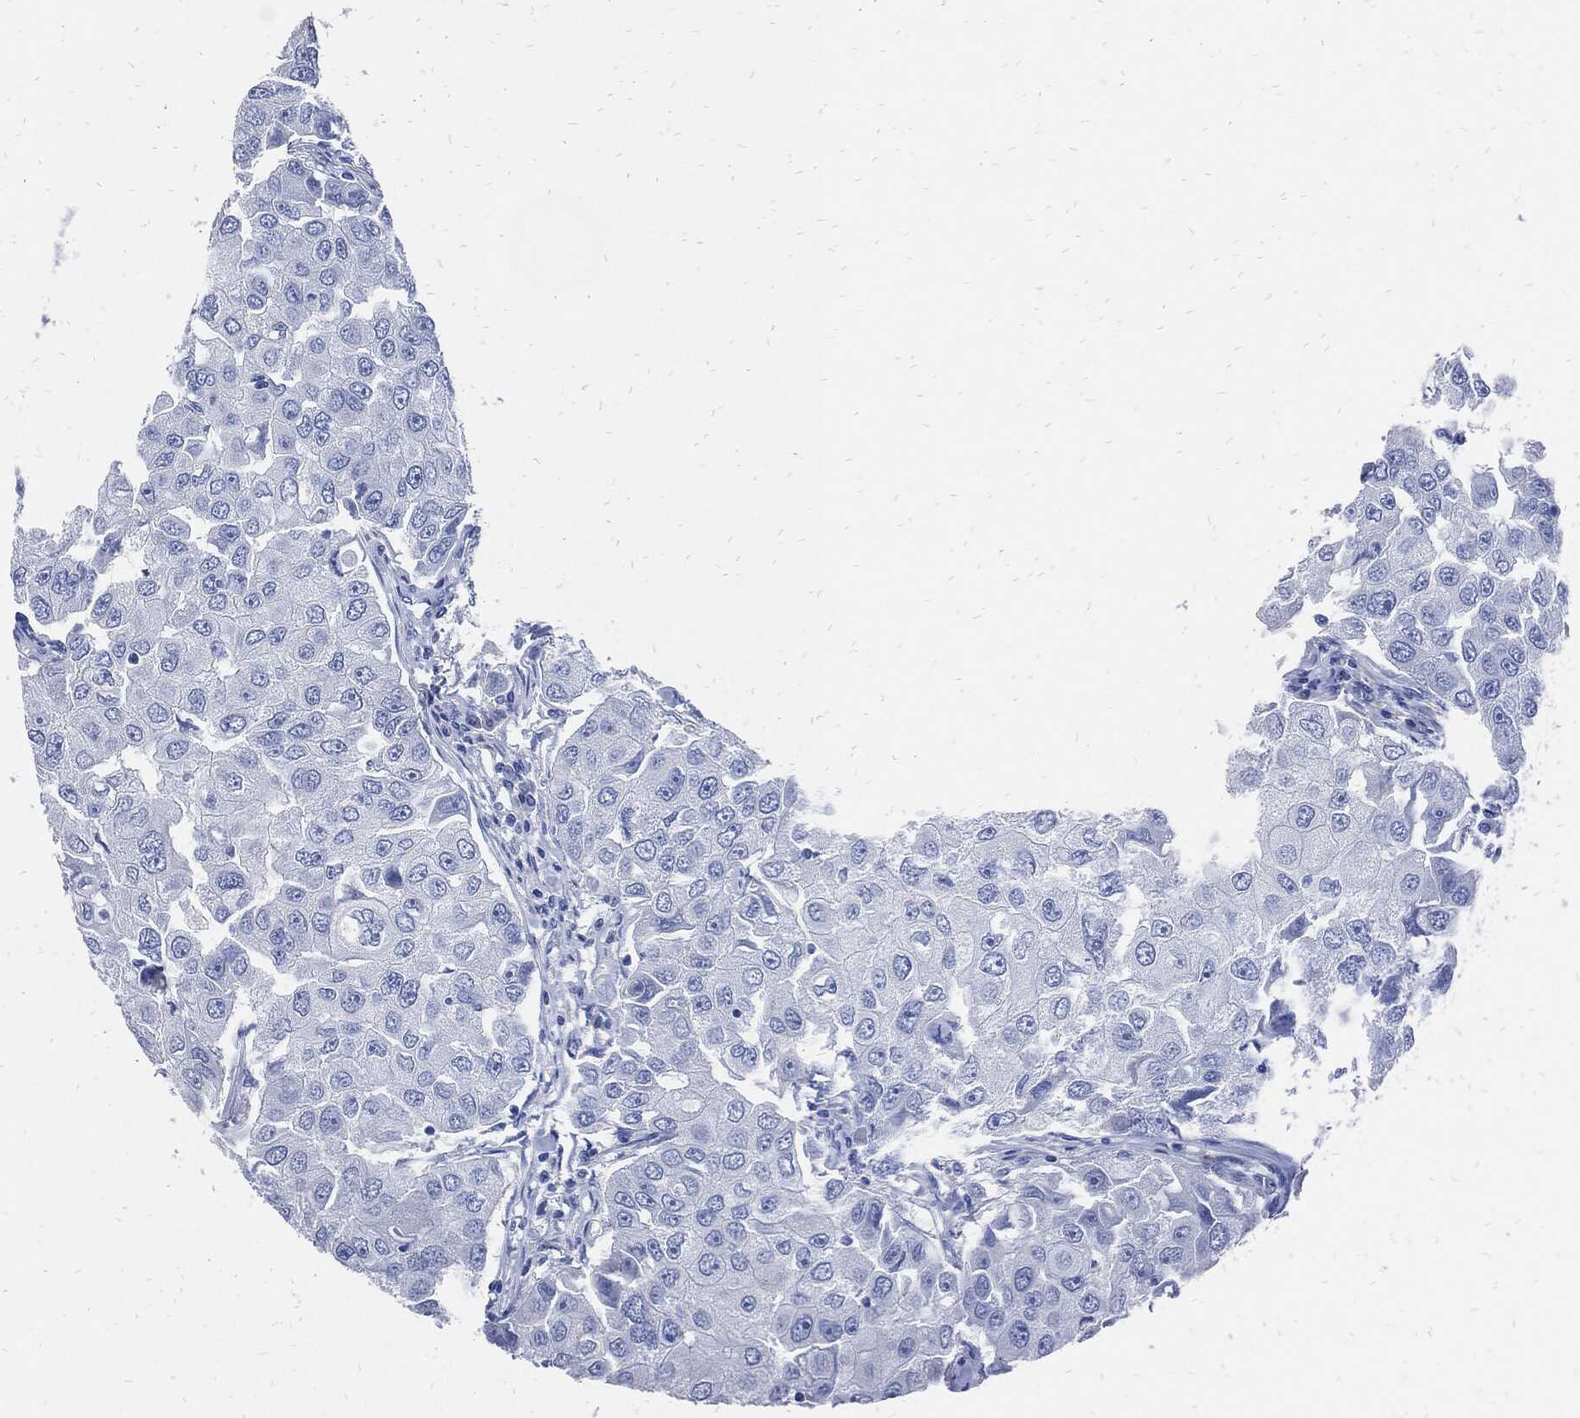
{"staining": {"intensity": "negative", "quantity": "none", "location": "none"}, "tissue": "breast cancer", "cell_type": "Tumor cells", "image_type": "cancer", "snomed": [{"axis": "morphology", "description": "Duct carcinoma"}, {"axis": "topography", "description": "Breast"}], "caption": "Tumor cells show no significant protein positivity in breast cancer (invasive ductal carcinoma). (DAB IHC, high magnification).", "gene": "FABP4", "patient": {"sex": "female", "age": 27}}